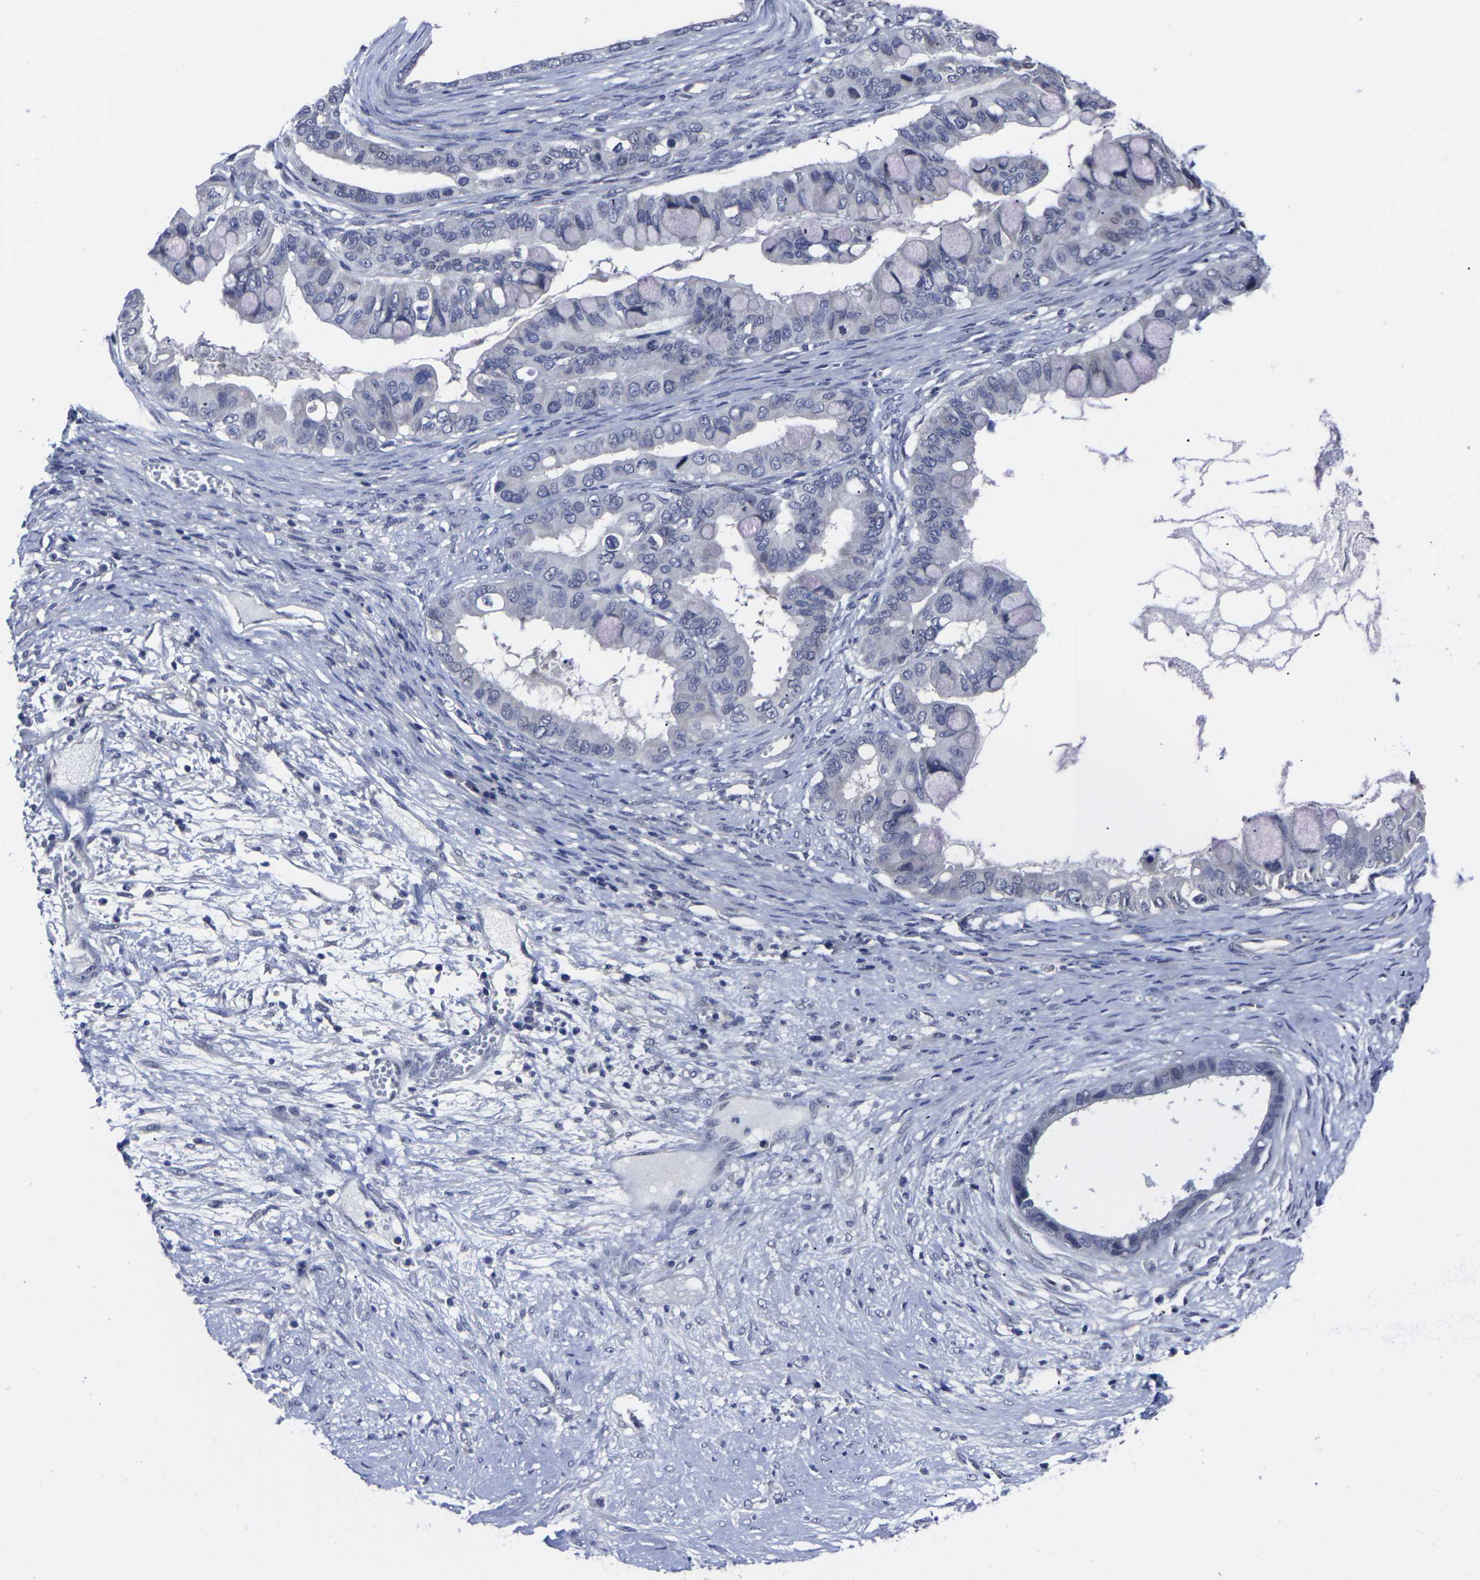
{"staining": {"intensity": "negative", "quantity": "none", "location": "none"}, "tissue": "ovarian cancer", "cell_type": "Tumor cells", "image_type": "cancer", "snomed": [{"axis": "morphology", "description": "Cystadenocarcinoma, mucinous, NOS"}, {"axis": "topography", "description": "Ovary"}], "caption": "This is an immunohistochemistry (IHC) image of ovarian mucinous cystadenocarcinoma. There is no staining in tumor cells.", "gene": "MSANTD4", "patient": {"sex": "female", "age": 80}}